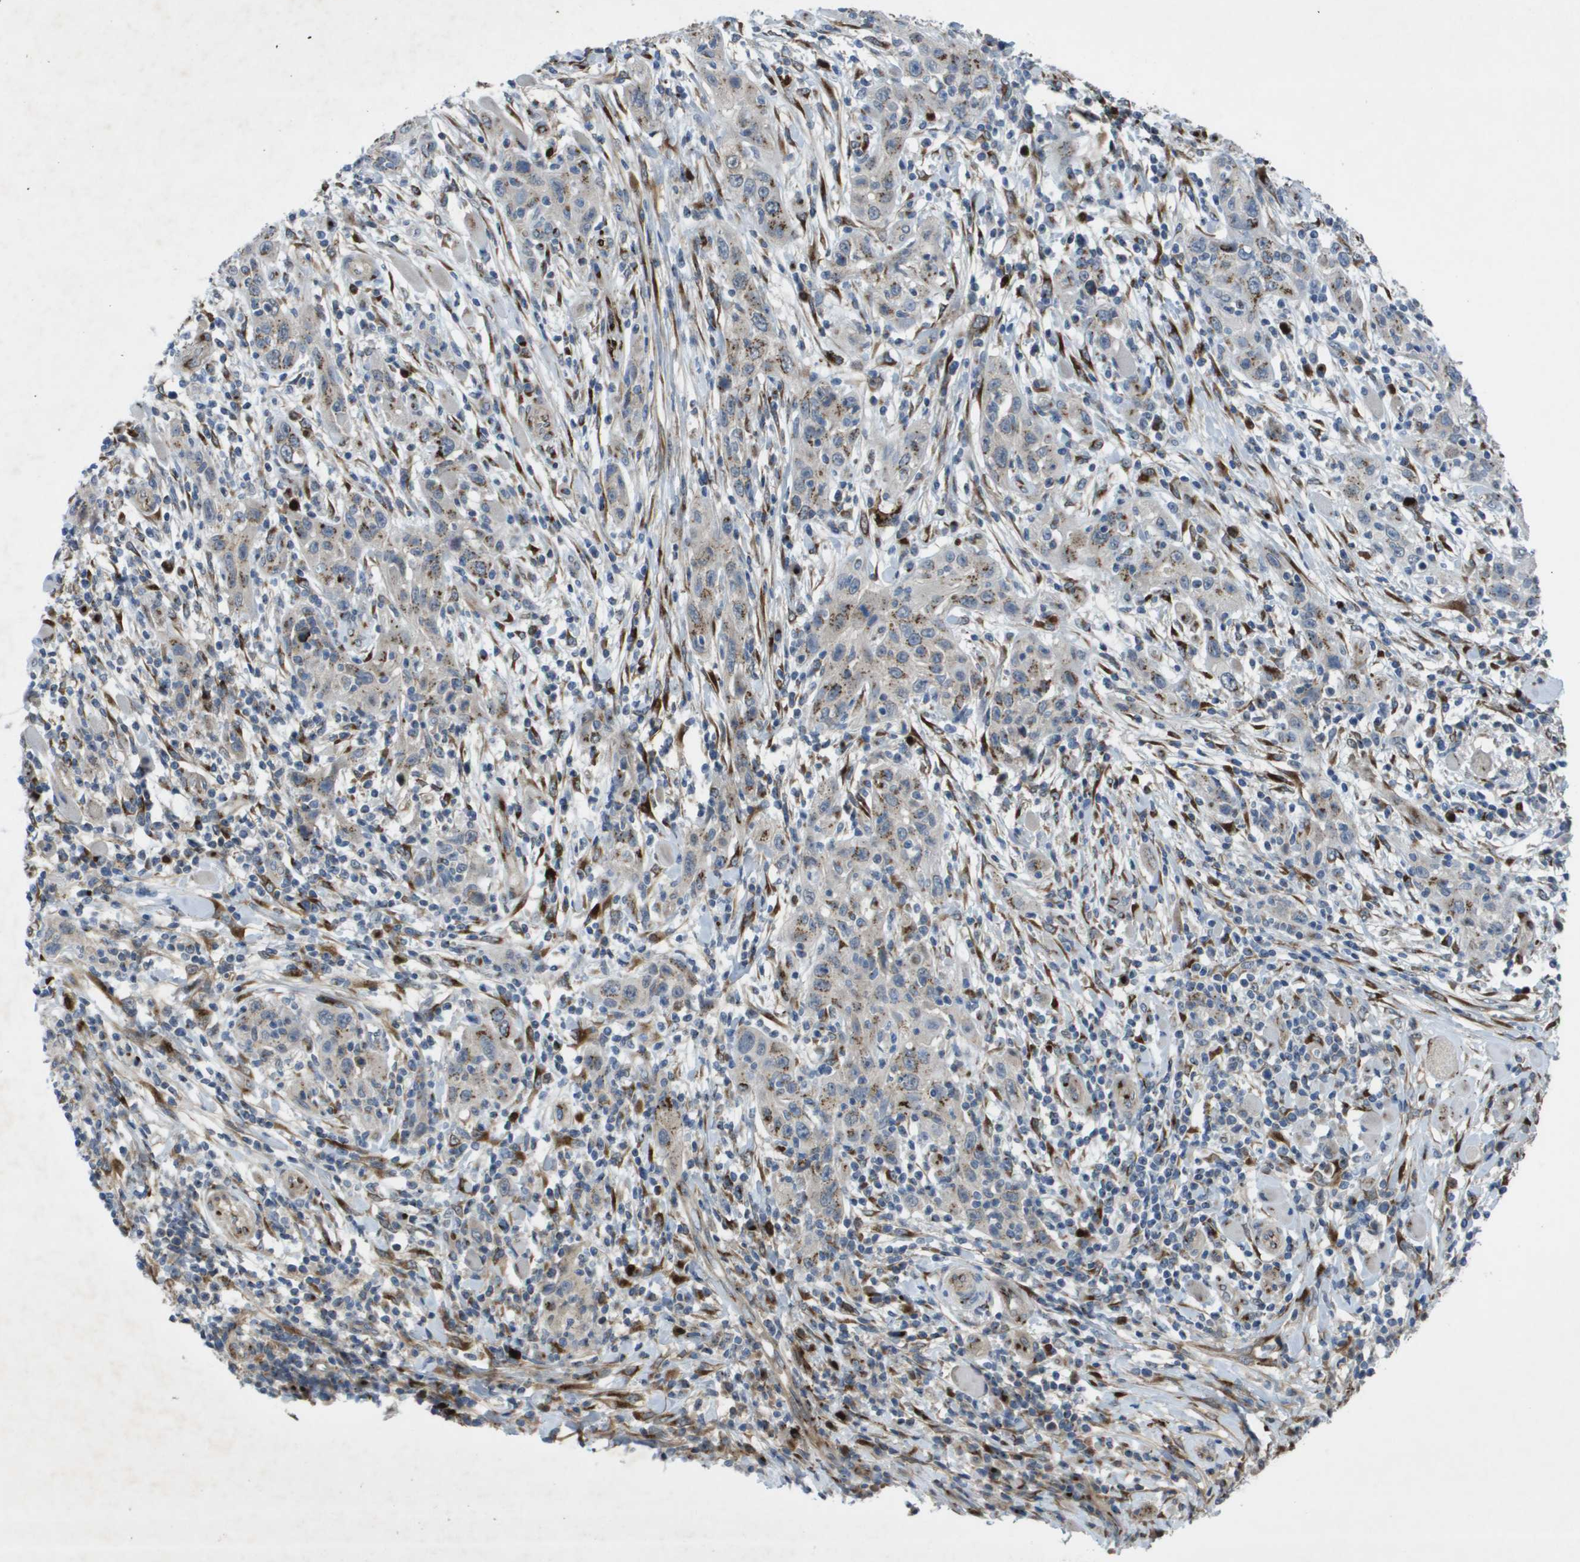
{"staining": {"intensity": "moderate", "quantity": "25%-75%", "location": "cytoplasmic/membranous"}, "tissue": "skin cancer", "cell_type": "Tumor cells", "image_type": "cancer", "snomed": [{"axis": "morphology", "description": "Squamous cell carcinoma, NOS"}, {"axis": "topography", "description": "Skin"}], "caption": "This histopathology image reveals skin squamous cell carcinoma stained with immunohistochemistry to label a protein in brown. The cytoplasmic/membranous of tumor cells show moderate positivity for the protein. Nuclei are counter-stained blue.", "gene": "QSOX2", "patient": {"sex": "female", "age": 88}}